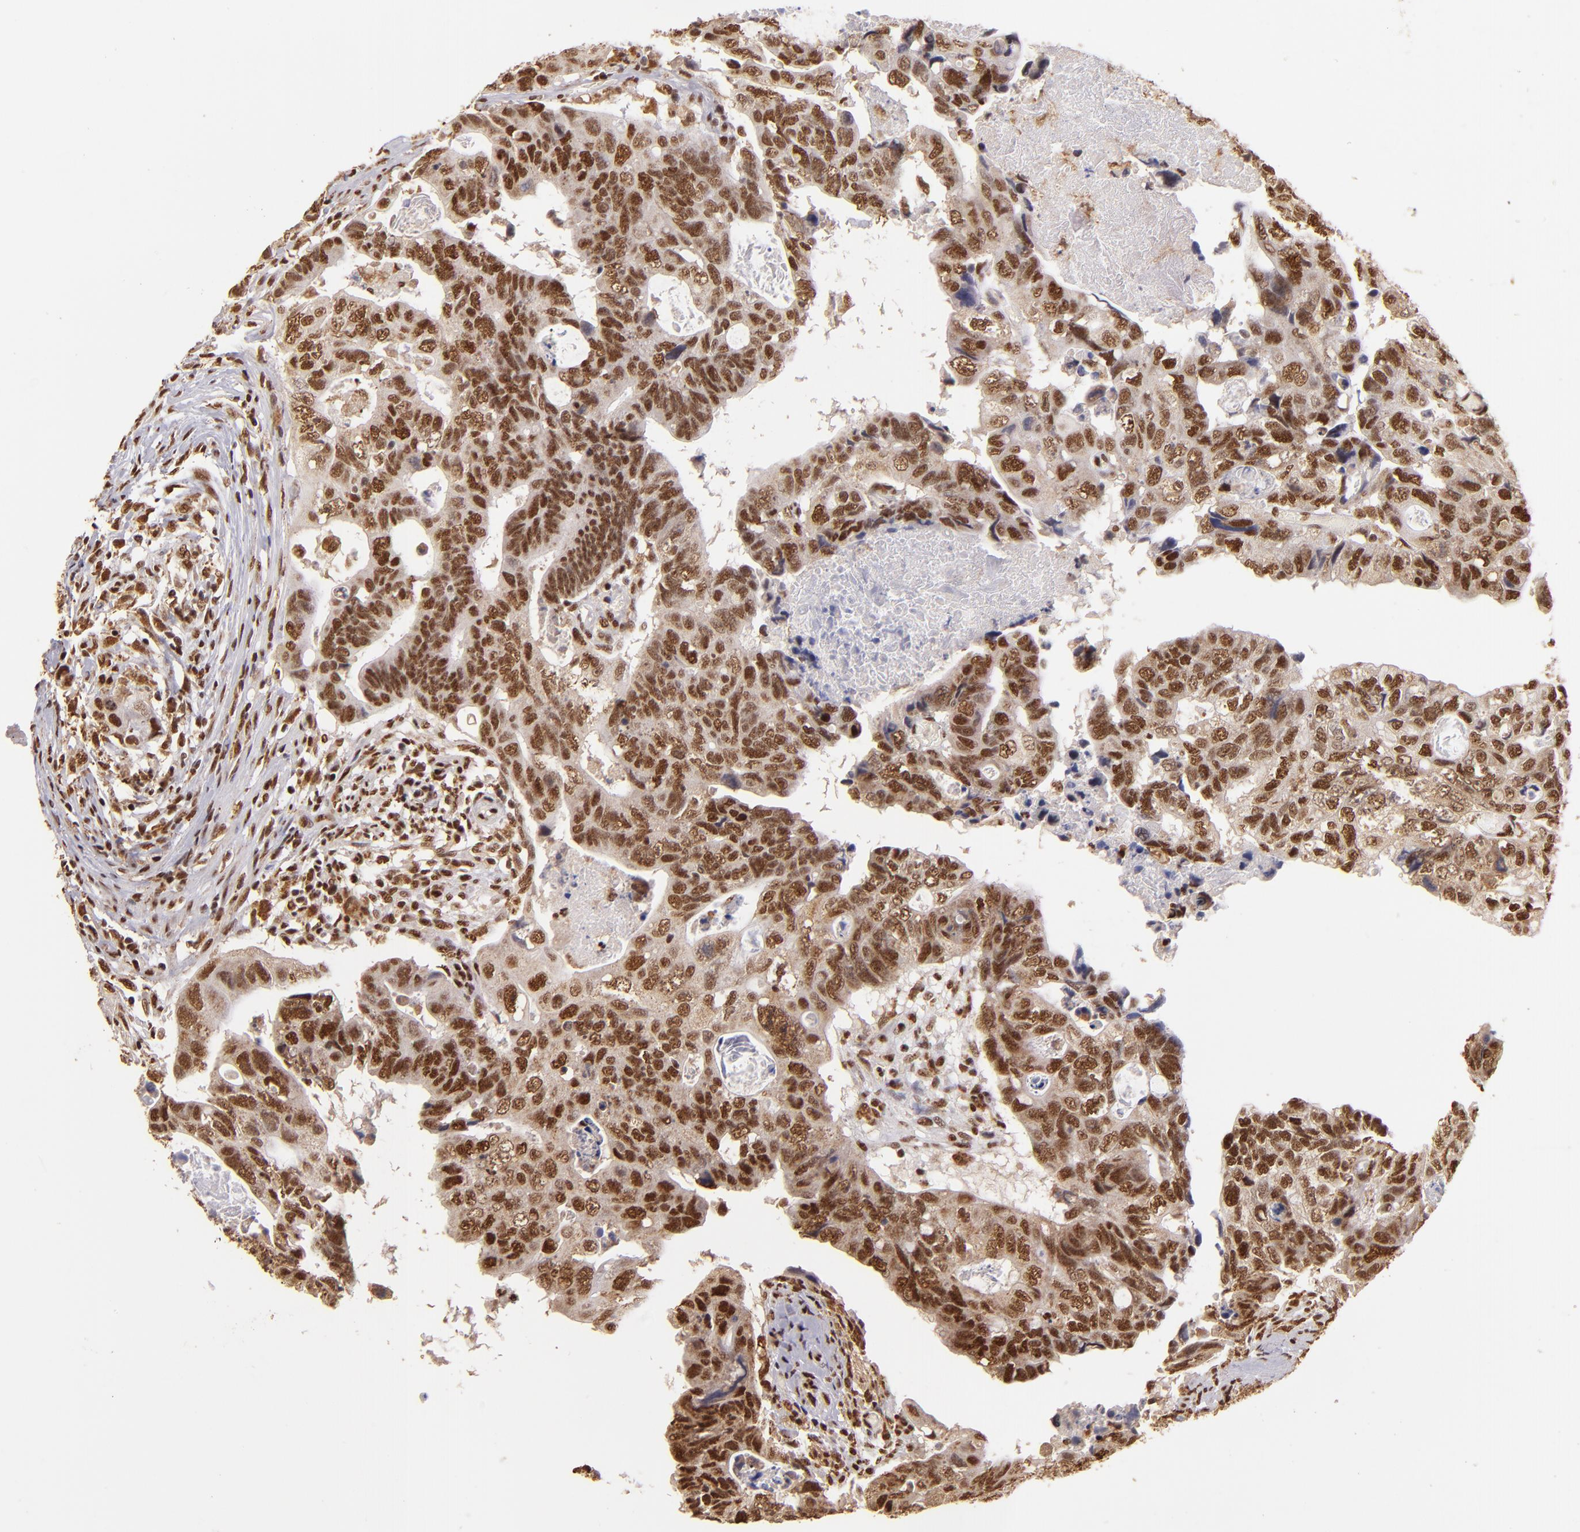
{"staining": {"intensity": "strong", "quantity": ">75%", "location": "nuclear"}, "tissue": "colorectal cancer", "cell_type": "Tumor cells", "image_type": "cancer", "snomed": [{"axis": "morphology", "description": "Adenocarcinoma, NOS"}, {"axis": "topography", "description": "Rectum"}], "caption": "Strong nuclear expression is seen in approximately >75% of tumor cells in colorectal cancer (adenocarcinoma).", "gene": "SP1", "patient": {"sex": "male", "age": 53}}